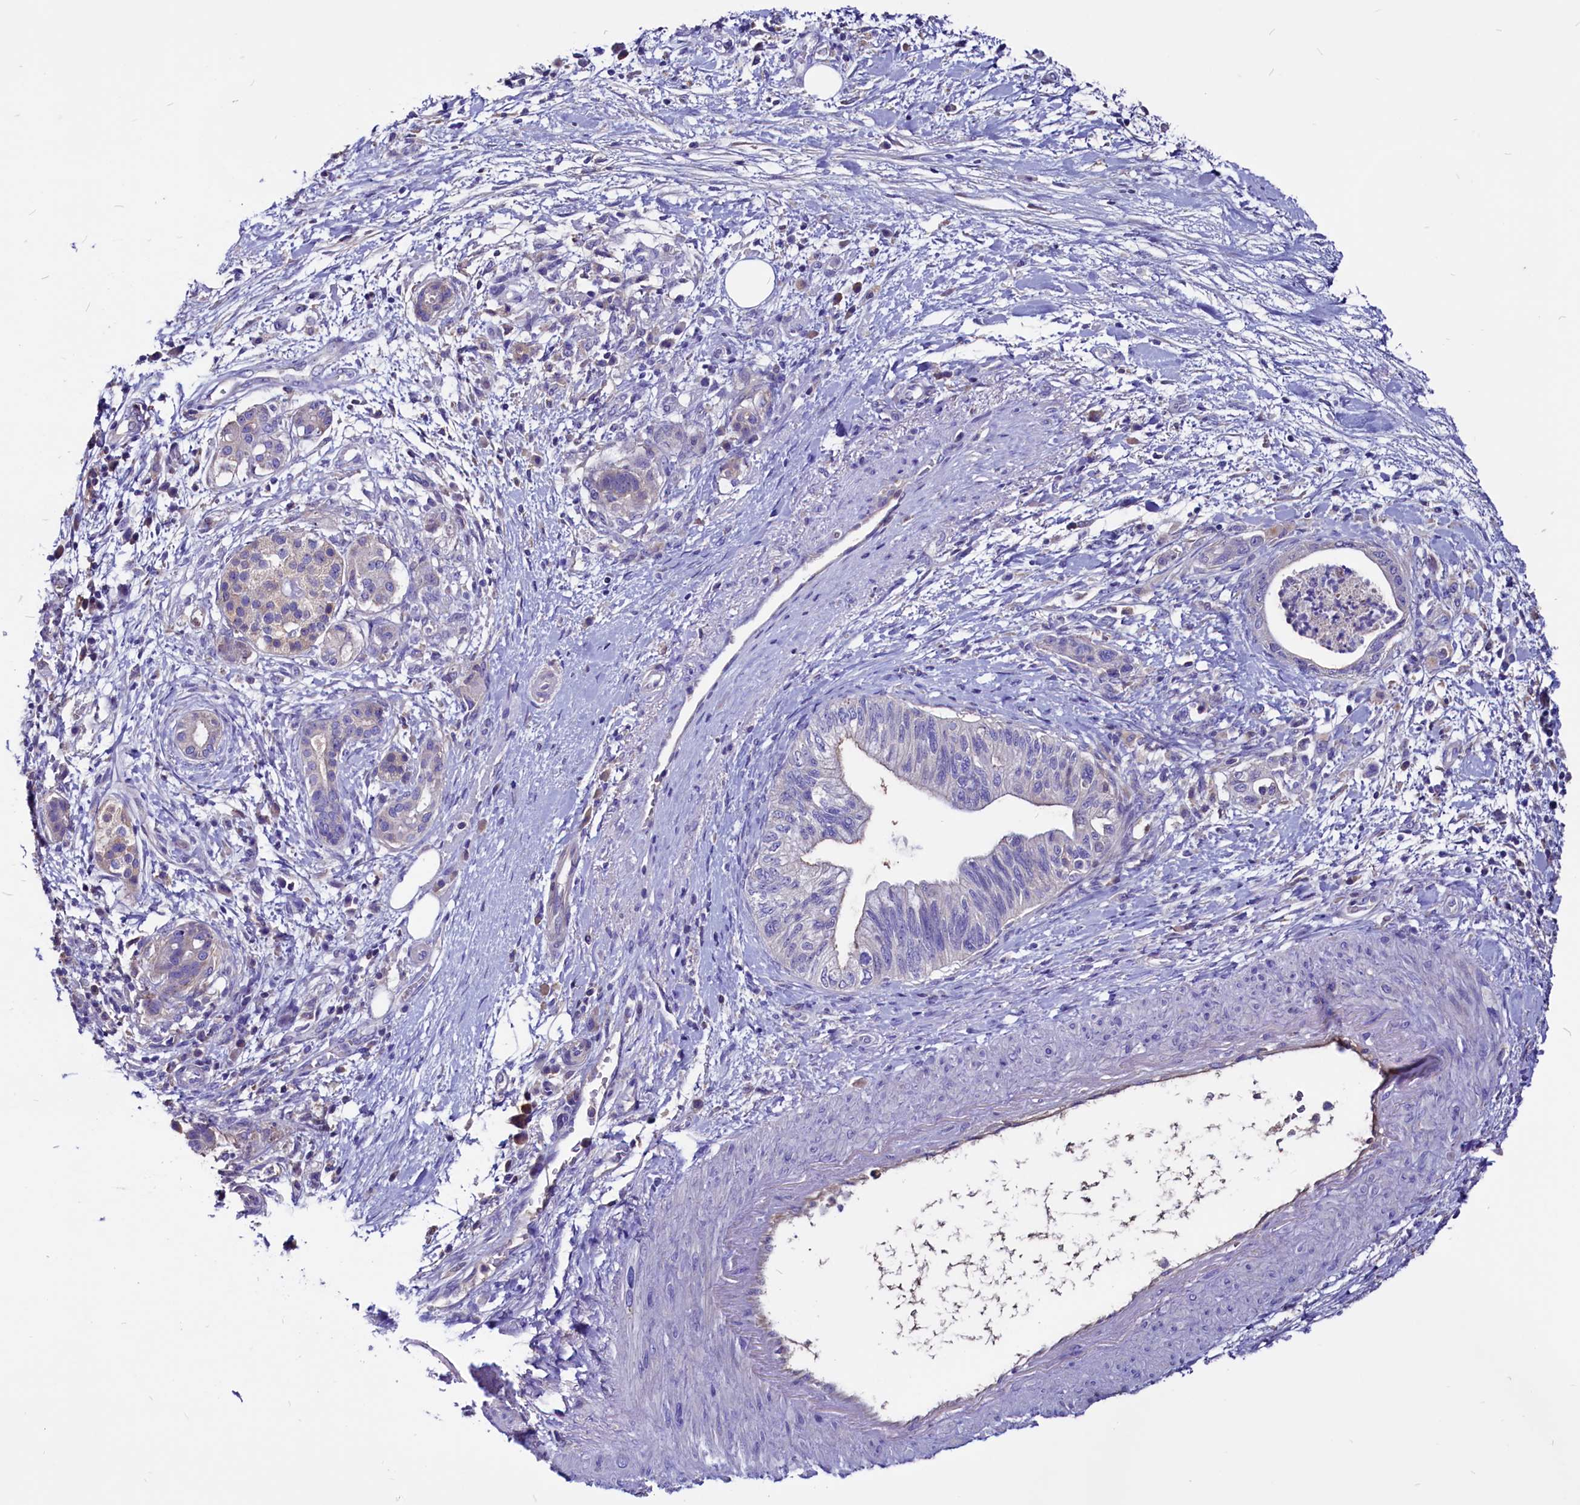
{"staining": {"intensity": "negative", "quantity": "none", "location": "none"}, "tissue": "pancreatic cancer", "cell_type": "Tumor cells", "image_type": "cancer", "snomed": [{"axis": "morphology", "description": "Adenocarcinoma, NOS"}, {"axis": "topography", "description": "Pancreas"}], "caption": "This is an immunohistochemistry photomicrograph of human adenocarcinoma (pancreatic). There is no expression in tumor cells.", "gene": "CCBE1", "patient": {"sex": "female", "age": 73}}